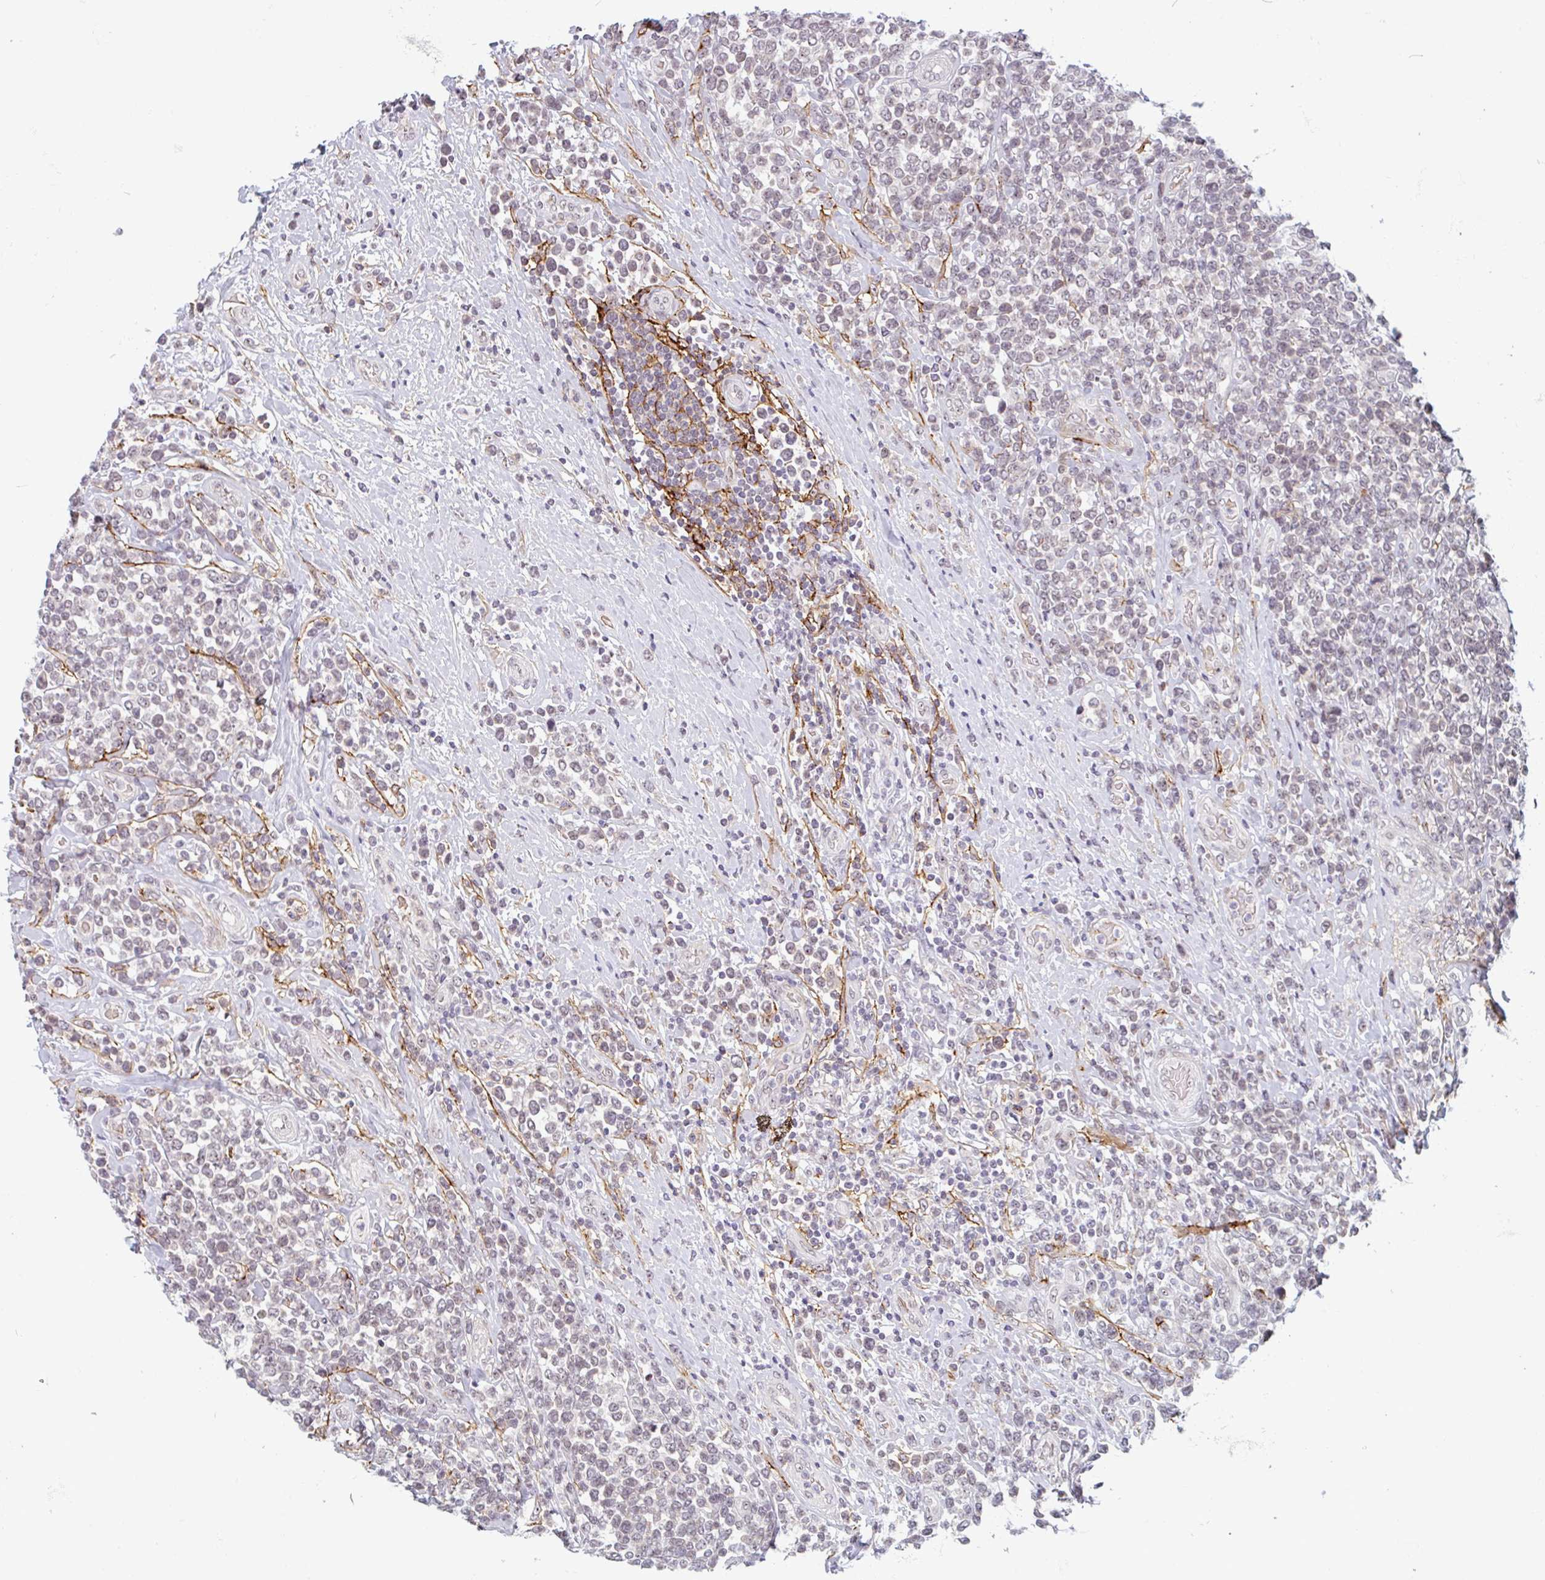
{"staining": {"intensity": "weak", "quantity": "25%-75%", "location": "nuclear"}, "tissue": "lymphoma", "cell_type": "Tumor cells", "image_type": "cancer", "snomed": [{"axis": "morphology", "description": "Malignant lymphoma, non-Hodgkin's type, High grade"}, {"axis": "topography", "description": "Soft tissue"}], "caption": "A histopathology image showing weak nuclear staining in about 25%-75% of tumor cells in lymphoma, as visualized by brown immunohistochemical staining.", "gene": "TMEM119", "patient": {"sex": "female", "age": 56}}